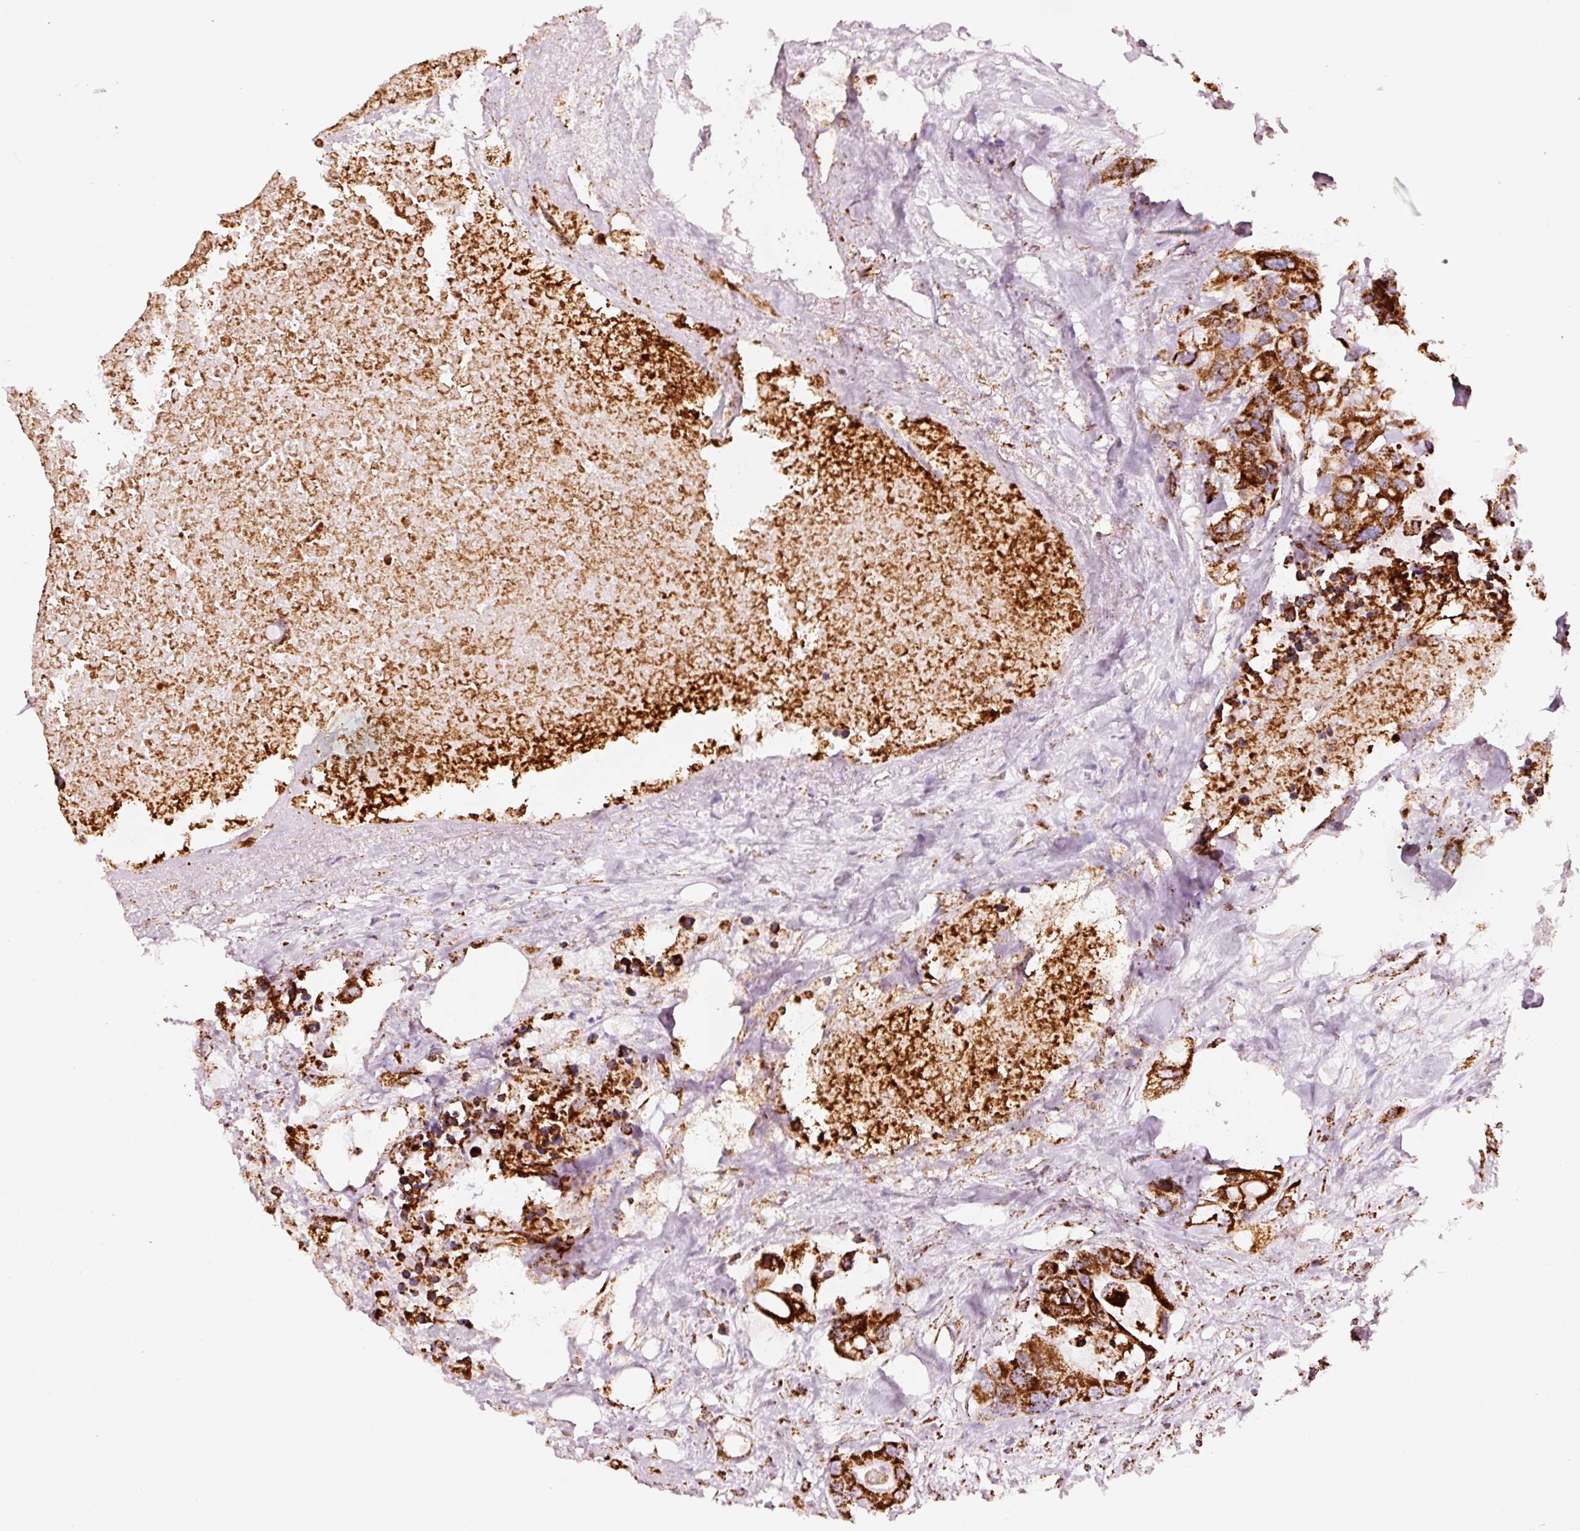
{"staining": {"intensity": "strong", "quantity": ">75%", "location": "cytoplasmic/membranous"}, "tissue": "colorectal cancer", "cell_type": "Tumor cells", "image_type": "cancer", "snomed": [{"axis": "morphology", "description": "Adenocarcinoma, NOS"}, {"axis": "topography", "description": "Colon"}], "caption": "Brown immunohistochemical staining in adenocarcinoma (colorectal) demonstrates strong cytoplasmic/membranous expression in approximately >75% of tumor cells. The staining is performed using DAB brown chromogen to label protein expression. The nuclei are counter-stained blue using hematoxylin.", "gene": "UQCRC1", "patient": {"sex": "male", "age": 77}}